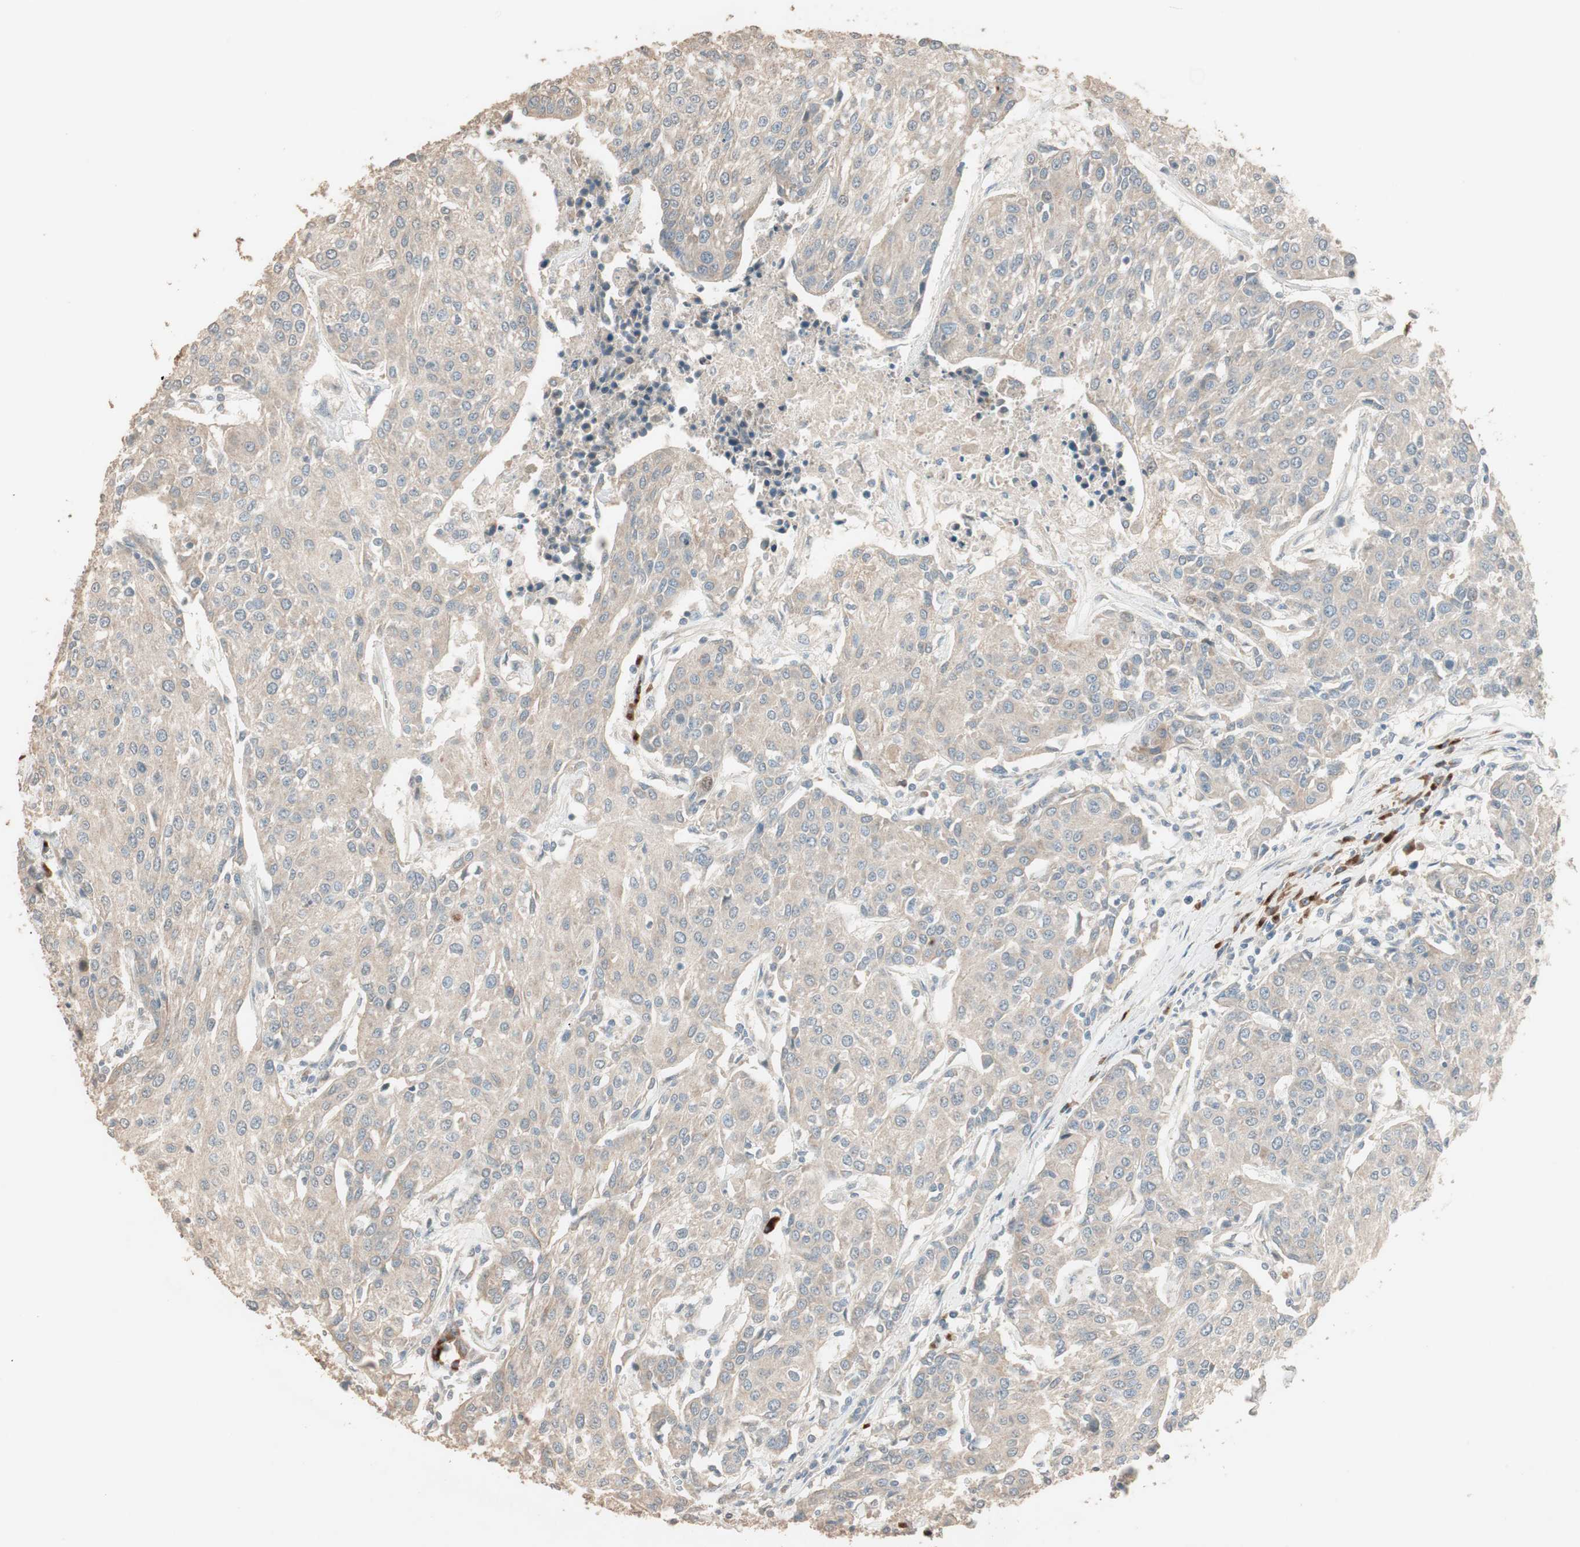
{"staining": {"intensity": "weak", "quantity": ">75%", "location": "cytoplasmic/membranous"}, "tissue": "urothelial cancer", "cell_type": "Tumor cells", "image_type": "cancer", "snomed": [{"axis": "morphology", "description": "Urothelial carcinoma, High grade"}, {"axis": "topography", "description": "Urinary bladder"}], "caption": "Immunohistochemical staining of human urothelial carcinoma (high-grade) reveals low levels of weak cytoplasmic/membranous expression in about >75% of tumor cells. Immunohistochemistry stains the protein of interest in brown and the nuclei are stained blue.", "gene": "RARRES1", "patient": {"sex": "female", "age": 85}}